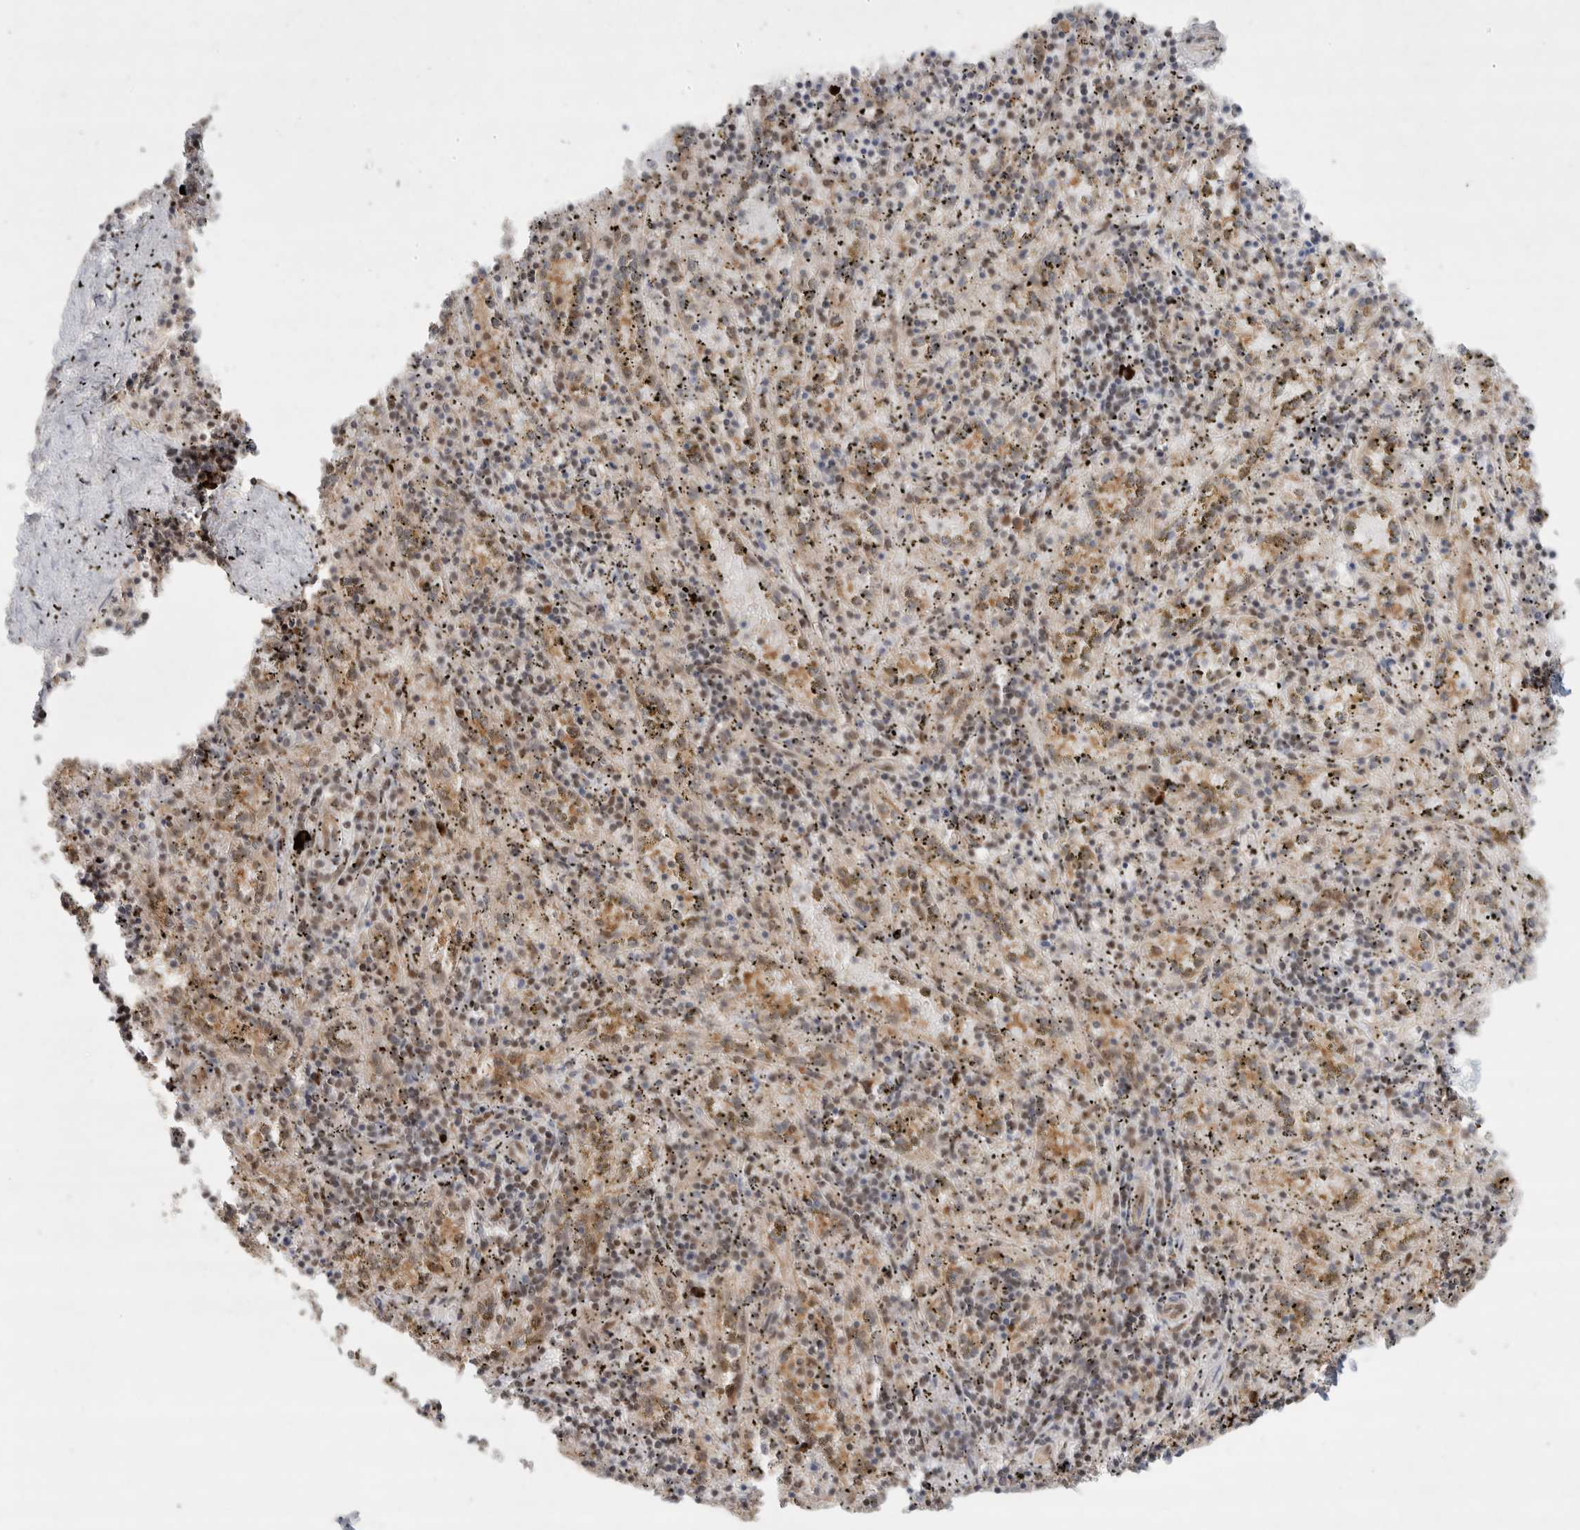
{"staining": {"intensity": "weak", "quantity": ">75%", "location": "nuclear"}, "tissue": "spleen", "cell_type": "Cells in red pulp", "image_type": "normal", "snomed": [{"axis": "morphology", "description": "Normal tissue, NOS"}, {"axis": "topography", "description": "Spleen"}], "caption": "Immunohistochemical staining of benign human spleen demonstrates weak nuclear protein staining in approximately >75% of cells in red pulp.", "gene": "MPHOSPH6", "patient": {"sex": "male", "age": 11}}